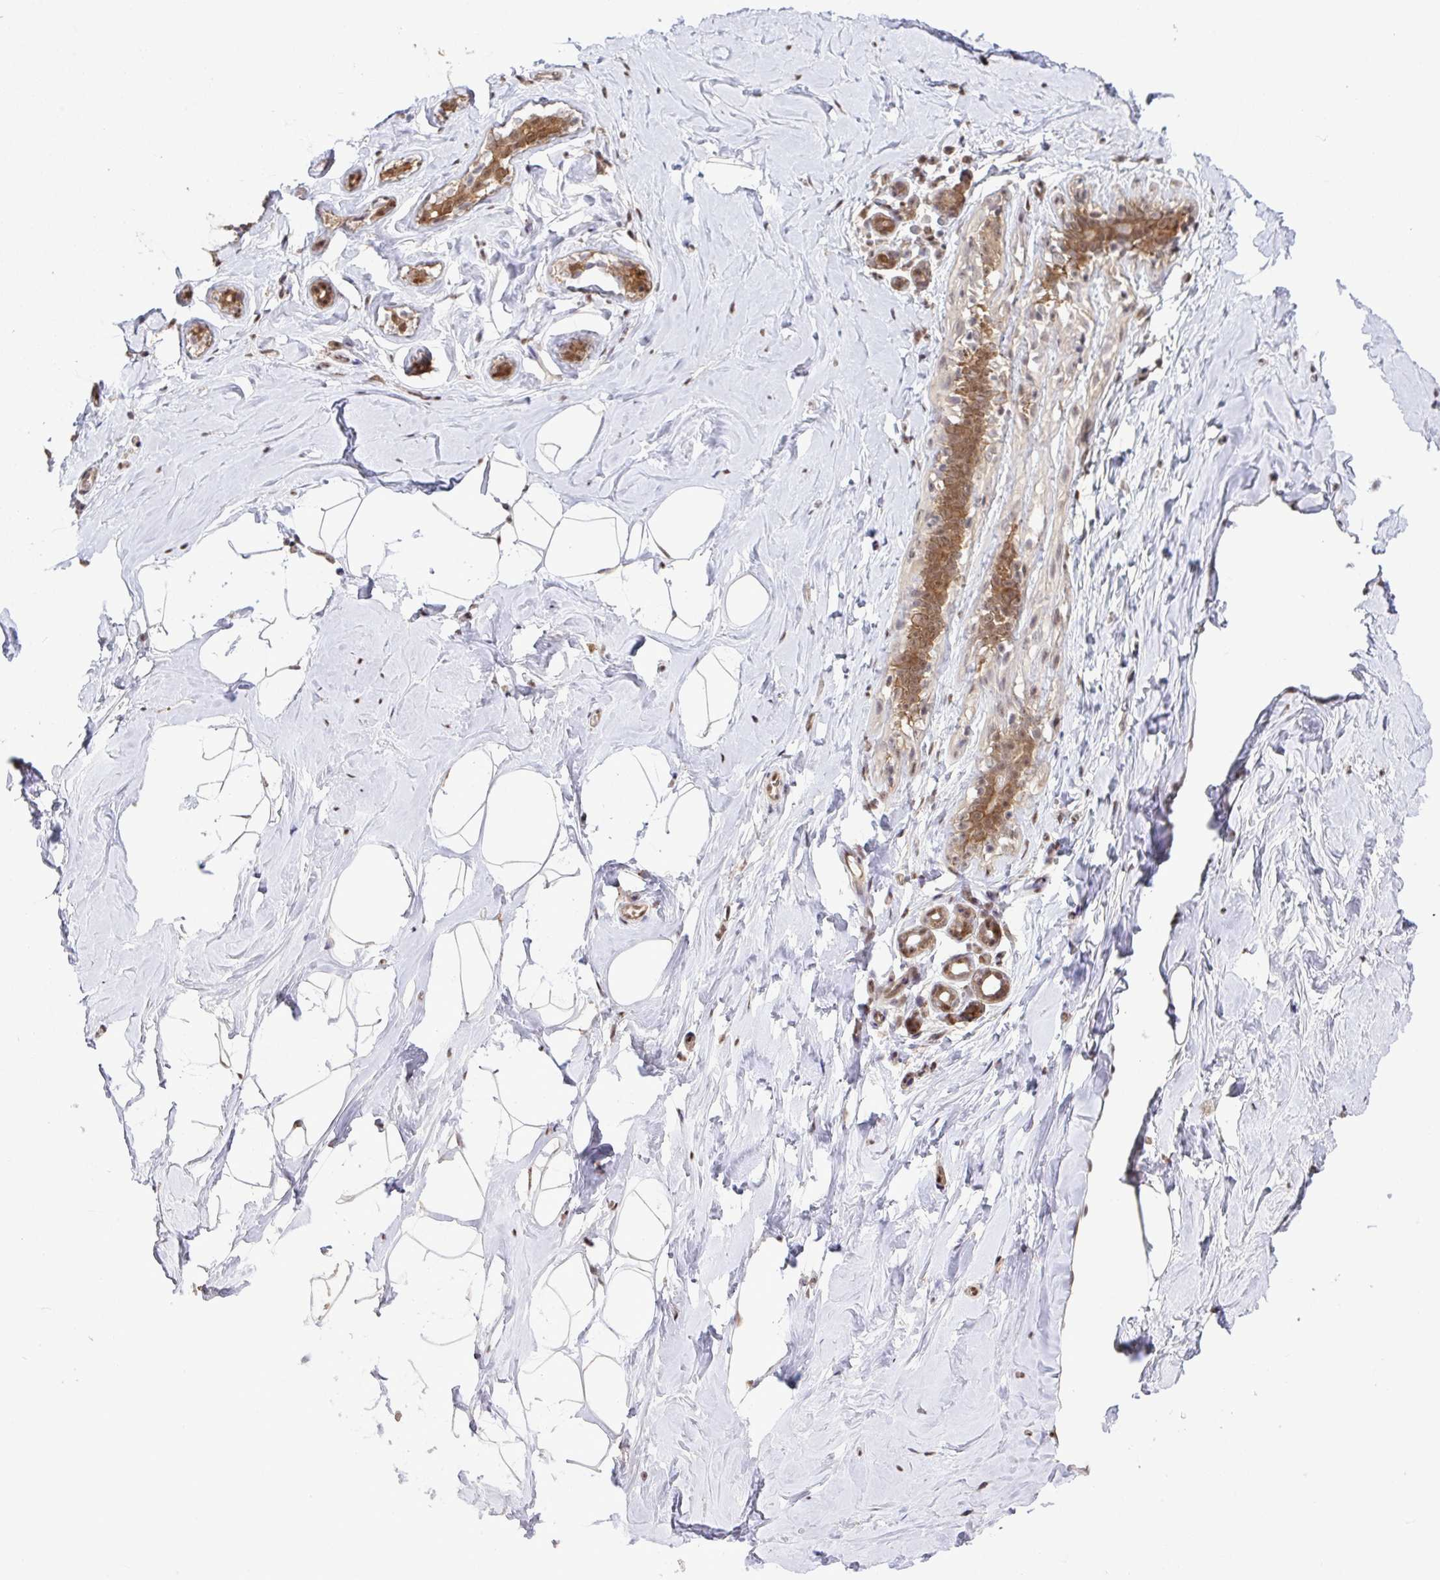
{"staining": {"intensity": "moderate", "quantity": "25%-75%", "location": "cytoplasmic/membranous"}, "tissue": "breast", "cell_type": "Adipocytes", "image_type": "normal", "snomed": [{"axis": "morphology", "description": "Normal tissue, NOS"}, {"axis": "topography", "description": "Breast"}], "caption": "This histopathology image reveals benign breast stained with immunohistochemistry (IHC) to label a protein in brown. The cytoplasmic/membranous of adipocytes show moderate positivity for the protein. Nuclei are counter-stained blue.", "gene": "C12orf57", "patient": {"sex": "female", "age": 32}}